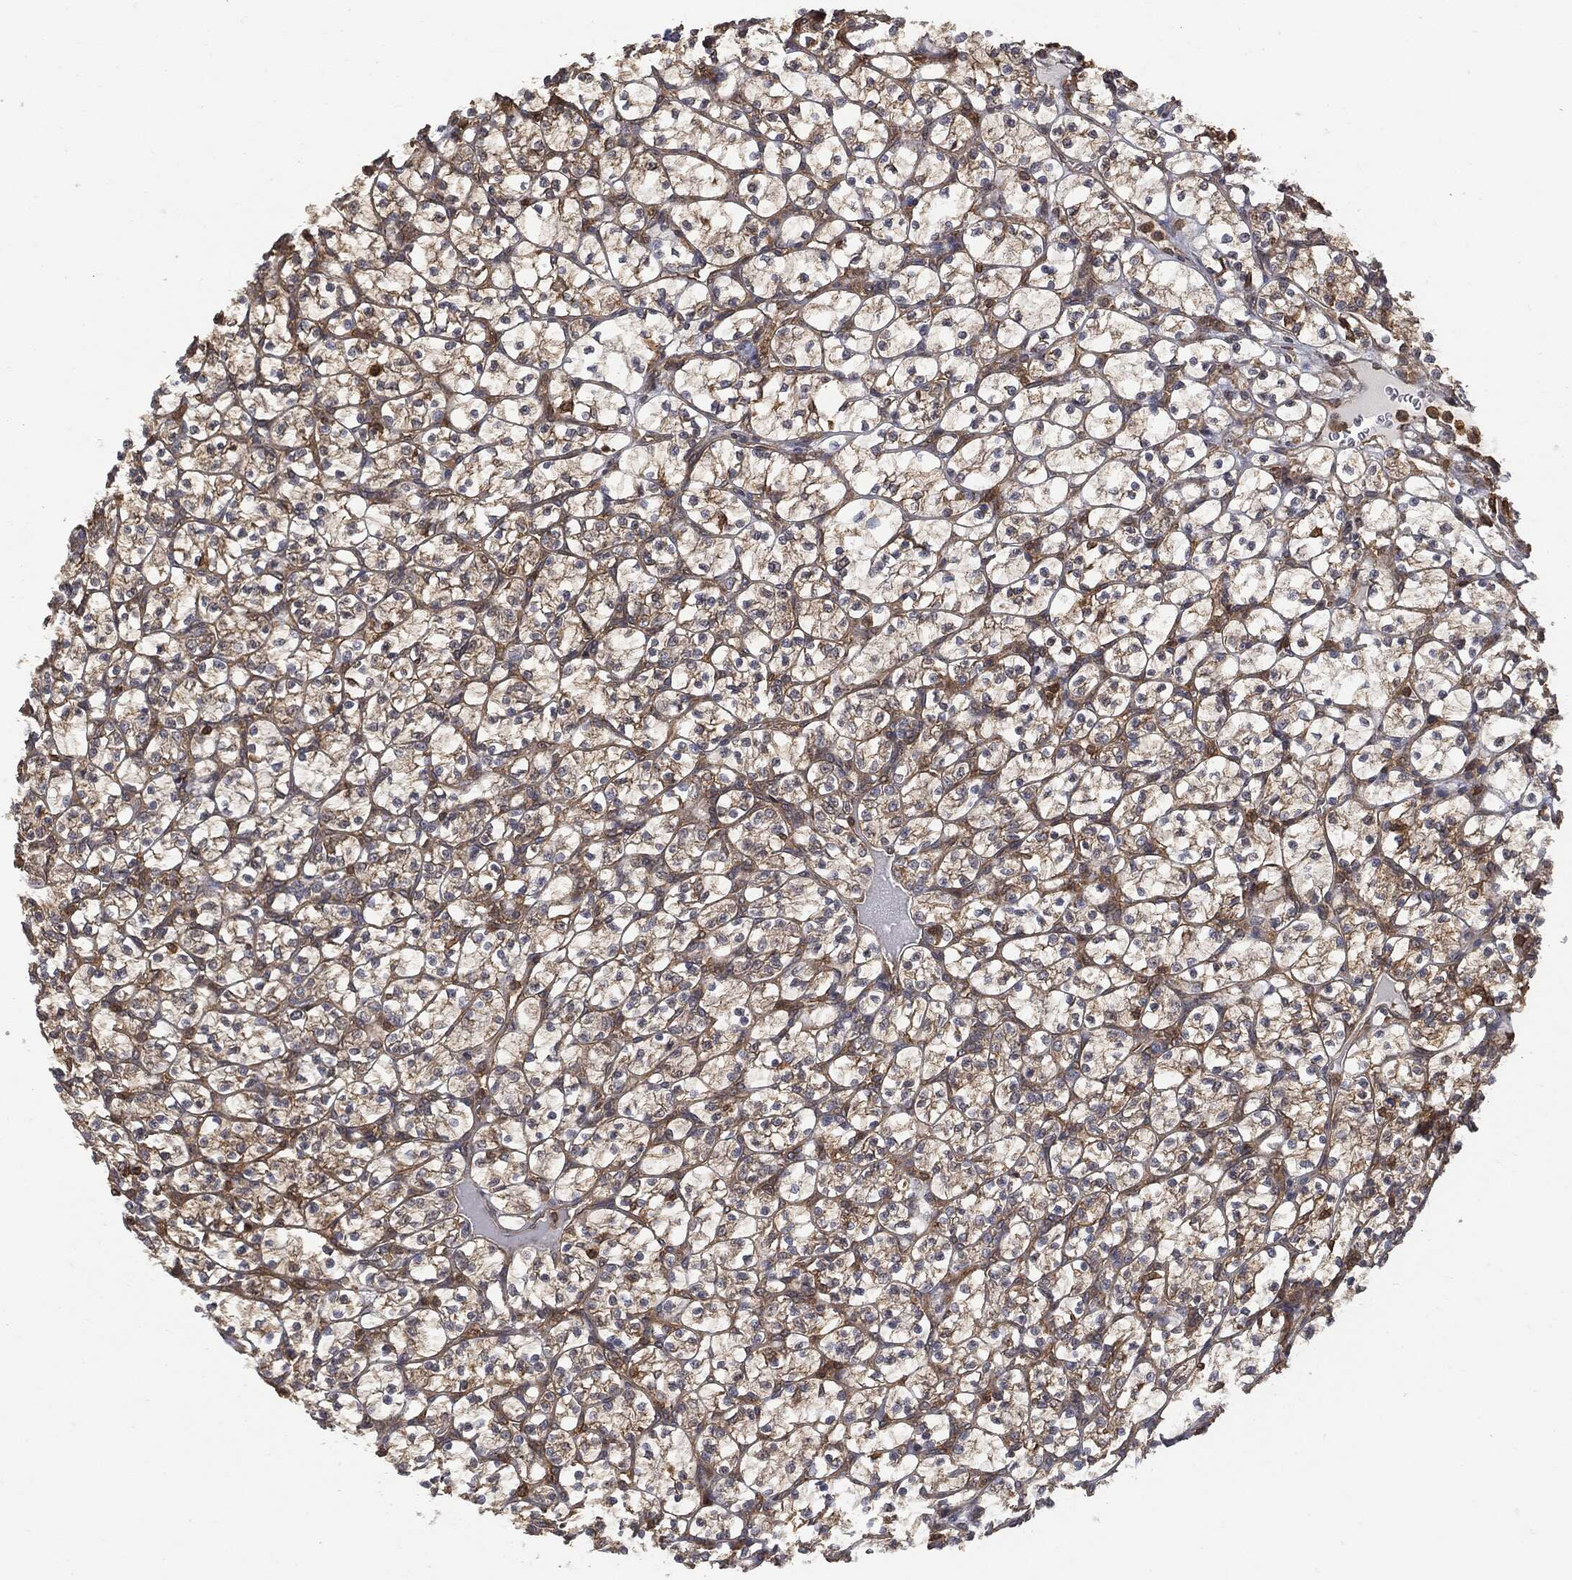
{"staining": {"intensity": "moderate", "quantity": "25%-75%", "location": "cytoplasmic/membranous"}, "tissue": "renal cancer", "cell_type": "Tumor cells", "image_type": "cancer", "snomed": [{"axis": "morphology", "description": "Adenocarcinoma, NOS"}, {"axis": "topography", "description": "Kidney"}], "caption": "Moderate cytoplasmic/membranous positivity is present in approximately 25%-75% of tumor cells in adenocarcinoma (renal). The staining was performed using DAB to visualize the protein expression in brown, while the nuclei were stained in blue with hematoxylin (Magnification: 20x).", "gene": "PSMB10", "patient": {"sex": "female", "age": 89}}